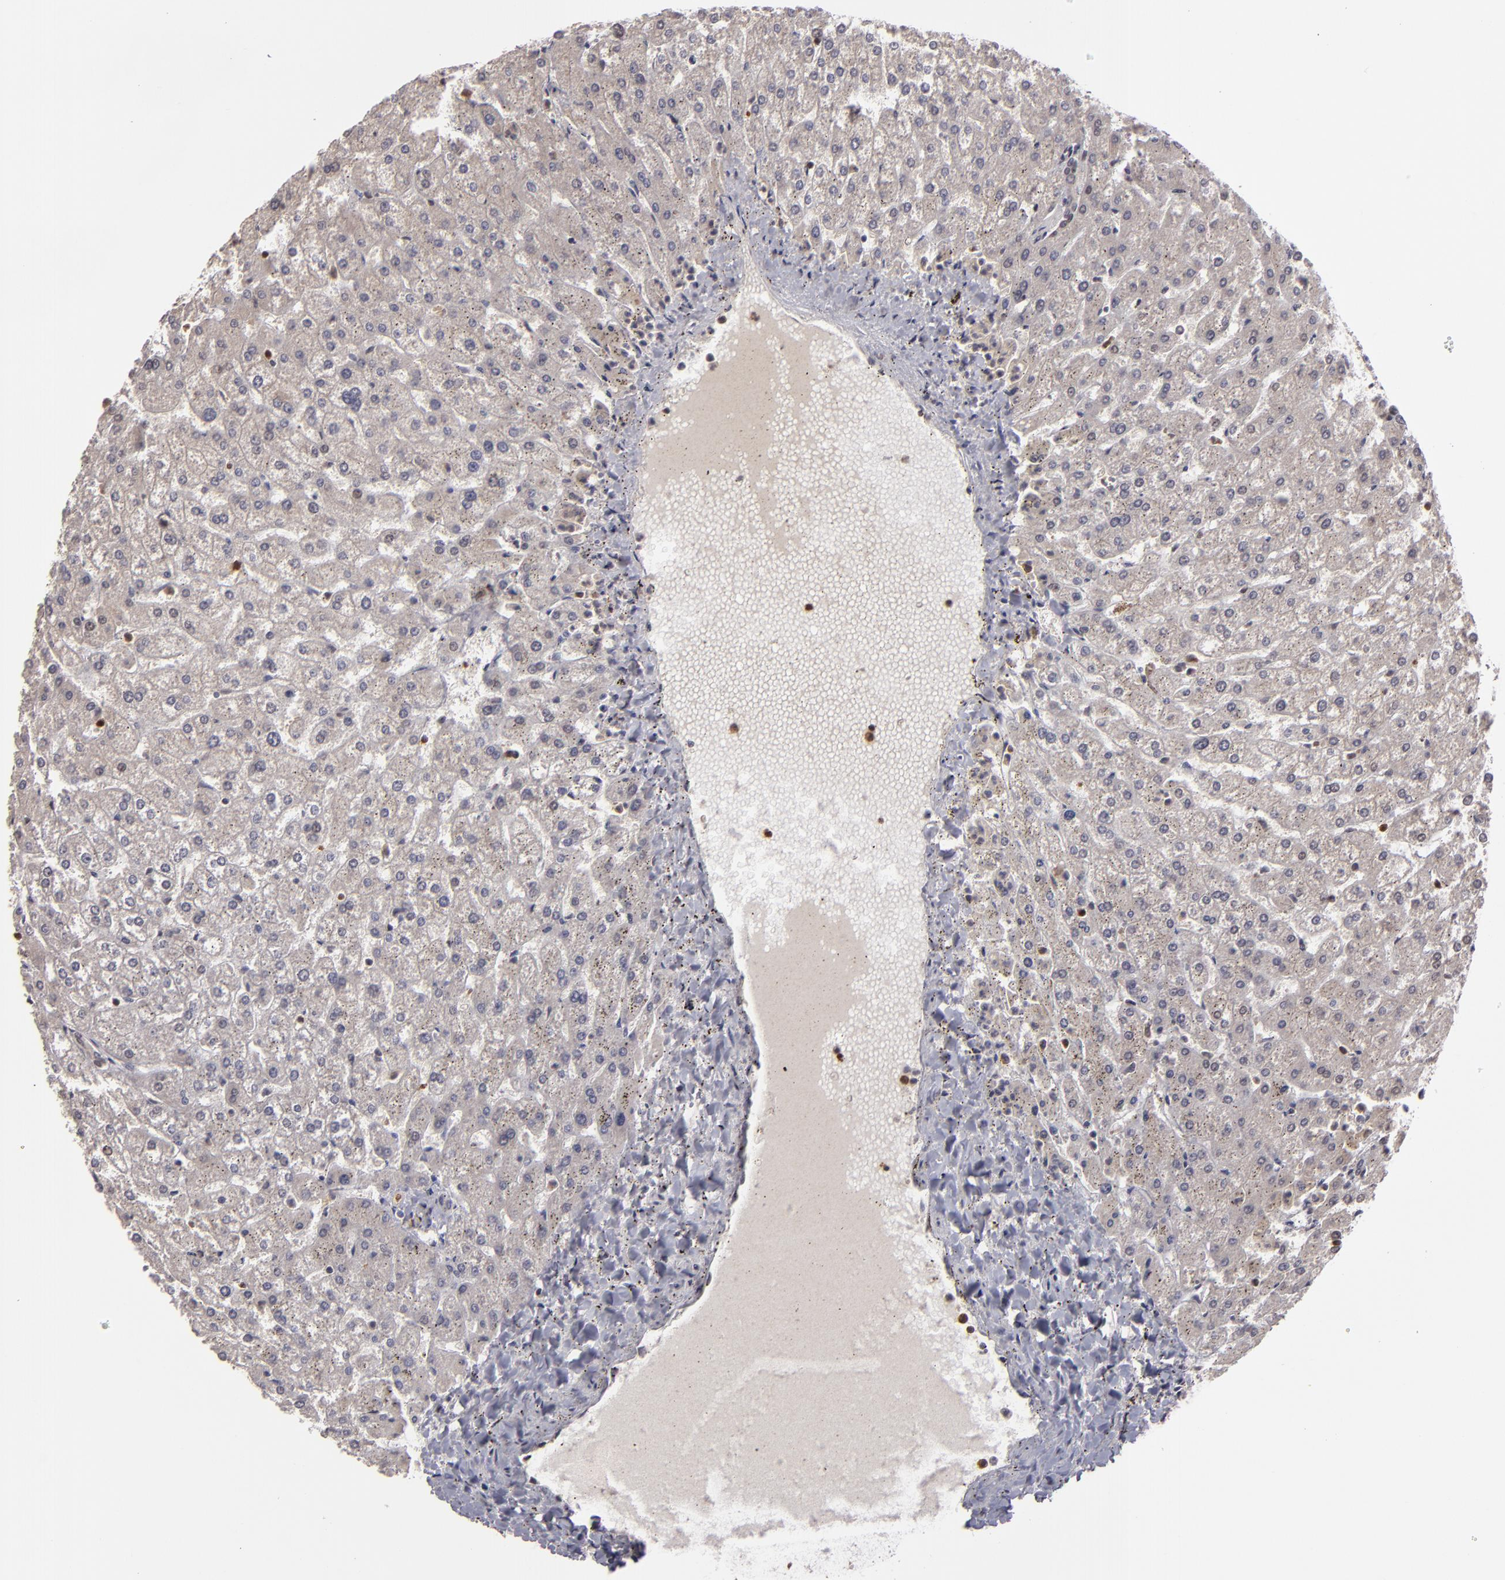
{"staining": {"intensity": "negative", "quantity": "none", "location": "none"}, "tissue": "liver", "cell_type": "Cholangiocytes", "image_type": "normal", "snomed": [{"axis": "morphology", "description": "Normal tissue, NOS"}, {"axis": "topography", "description": "Liver"}], "caption": "Immunohistochemistry of unremarkable liver reveals no positivity in cholangiocytes. (DAB IHC, high magnification).", "gene": "MAPK3", "patient": {"sex": "female", "age": 32}}